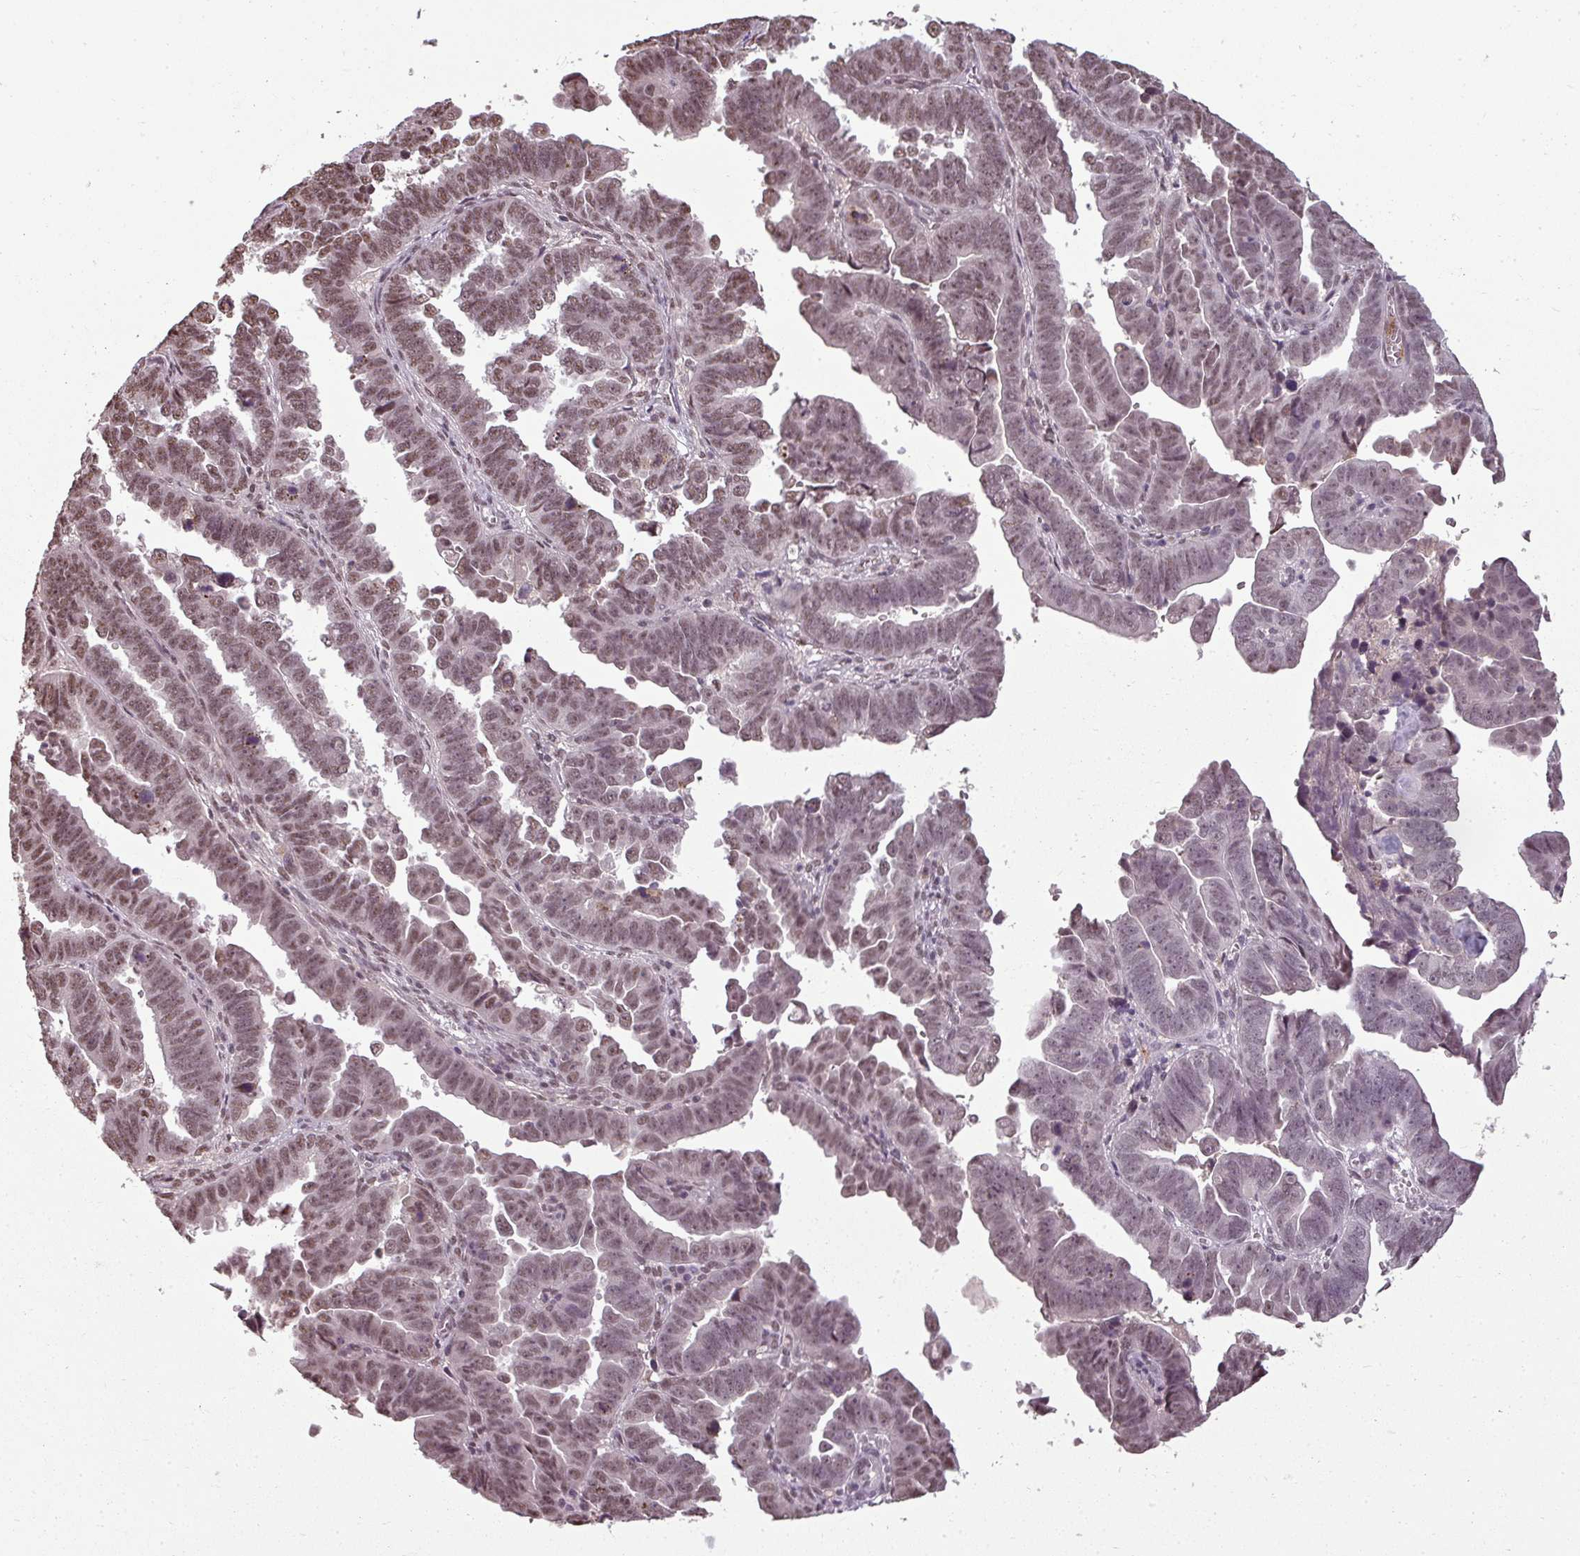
{"staining": {"intensity": "moderate", "quantity": ">75%", "location": "nuclear"}, "tissue": "endometrial cancer", "cell_type": "Tumor cells", "image_type": "cancer", "snomed": [{"axis": "morphology", "description": "Adenocarcinoma, NOS"}, {"axis": "topography", "description": "Endometrium"}], "caption": "IHC staining of endometrial adenocarcinoma, which exhibits medium levels of moderate nuclear positivity in approximately >75% of tumor cells indicating moderate nuclear protein staining. The staining was performed using DAB (brown) for protein detection and nuclei were counterstained in hematoxylin (blue).", "gene": "BCAS3", "patient": {"sex": "female", "age": 75}}